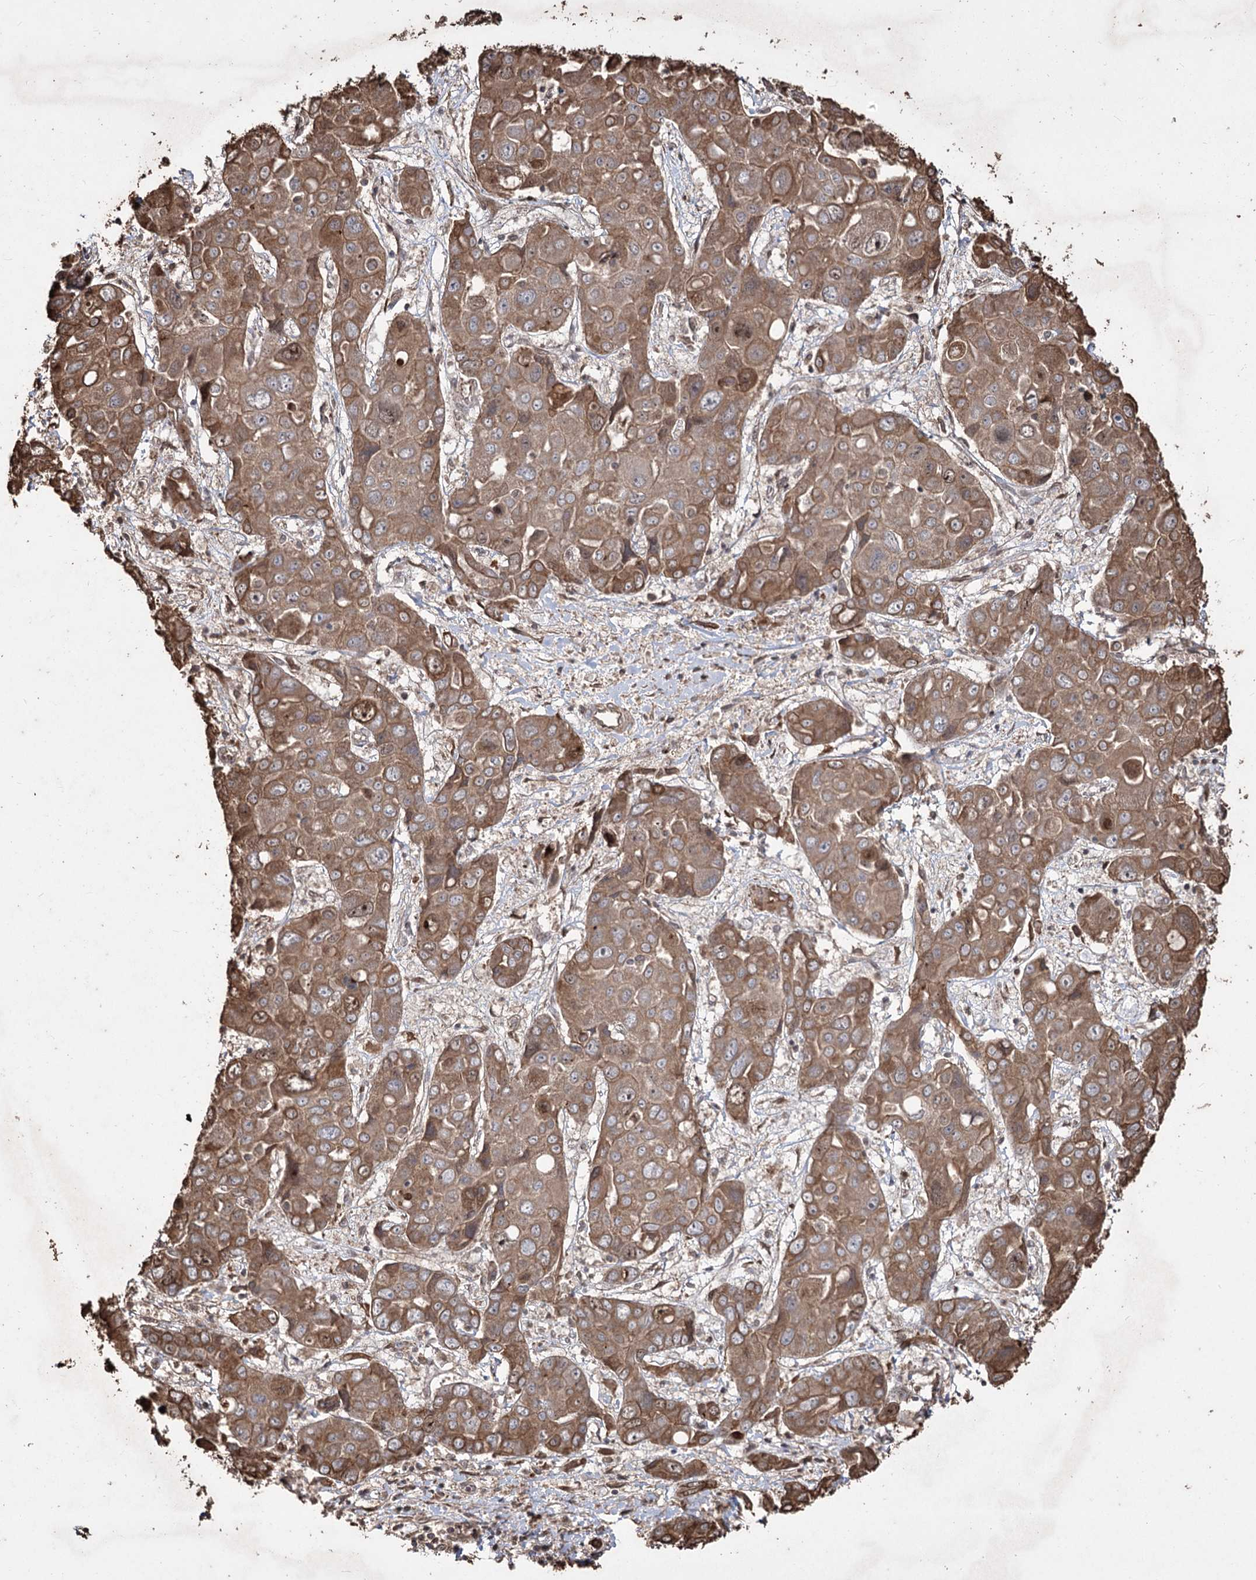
{"staining": {"intensity": "moderate", "quantity": ">75%", "location": "cytoplasmic/membranous,nuclear"}, "tissue": "liver cancer", "cell_type": "Tumor cells", "image_type": "cancer", "snomed": [{"axis": "morphology", "description": "Cholangiocarcinoma"}, {"axis": "topography", "description": "Liver"}], "caption": "Liver cholangiocarcinoma stained with DAB (3,3'-diaminobenzidine) immunohistochemistry reveals medium levels of moderate cytoplasmic/membranous and nuclear expression in about >75% of tumor cells.", "gene": "PRC1", "patient": {"sex": "male", "age": 67}}